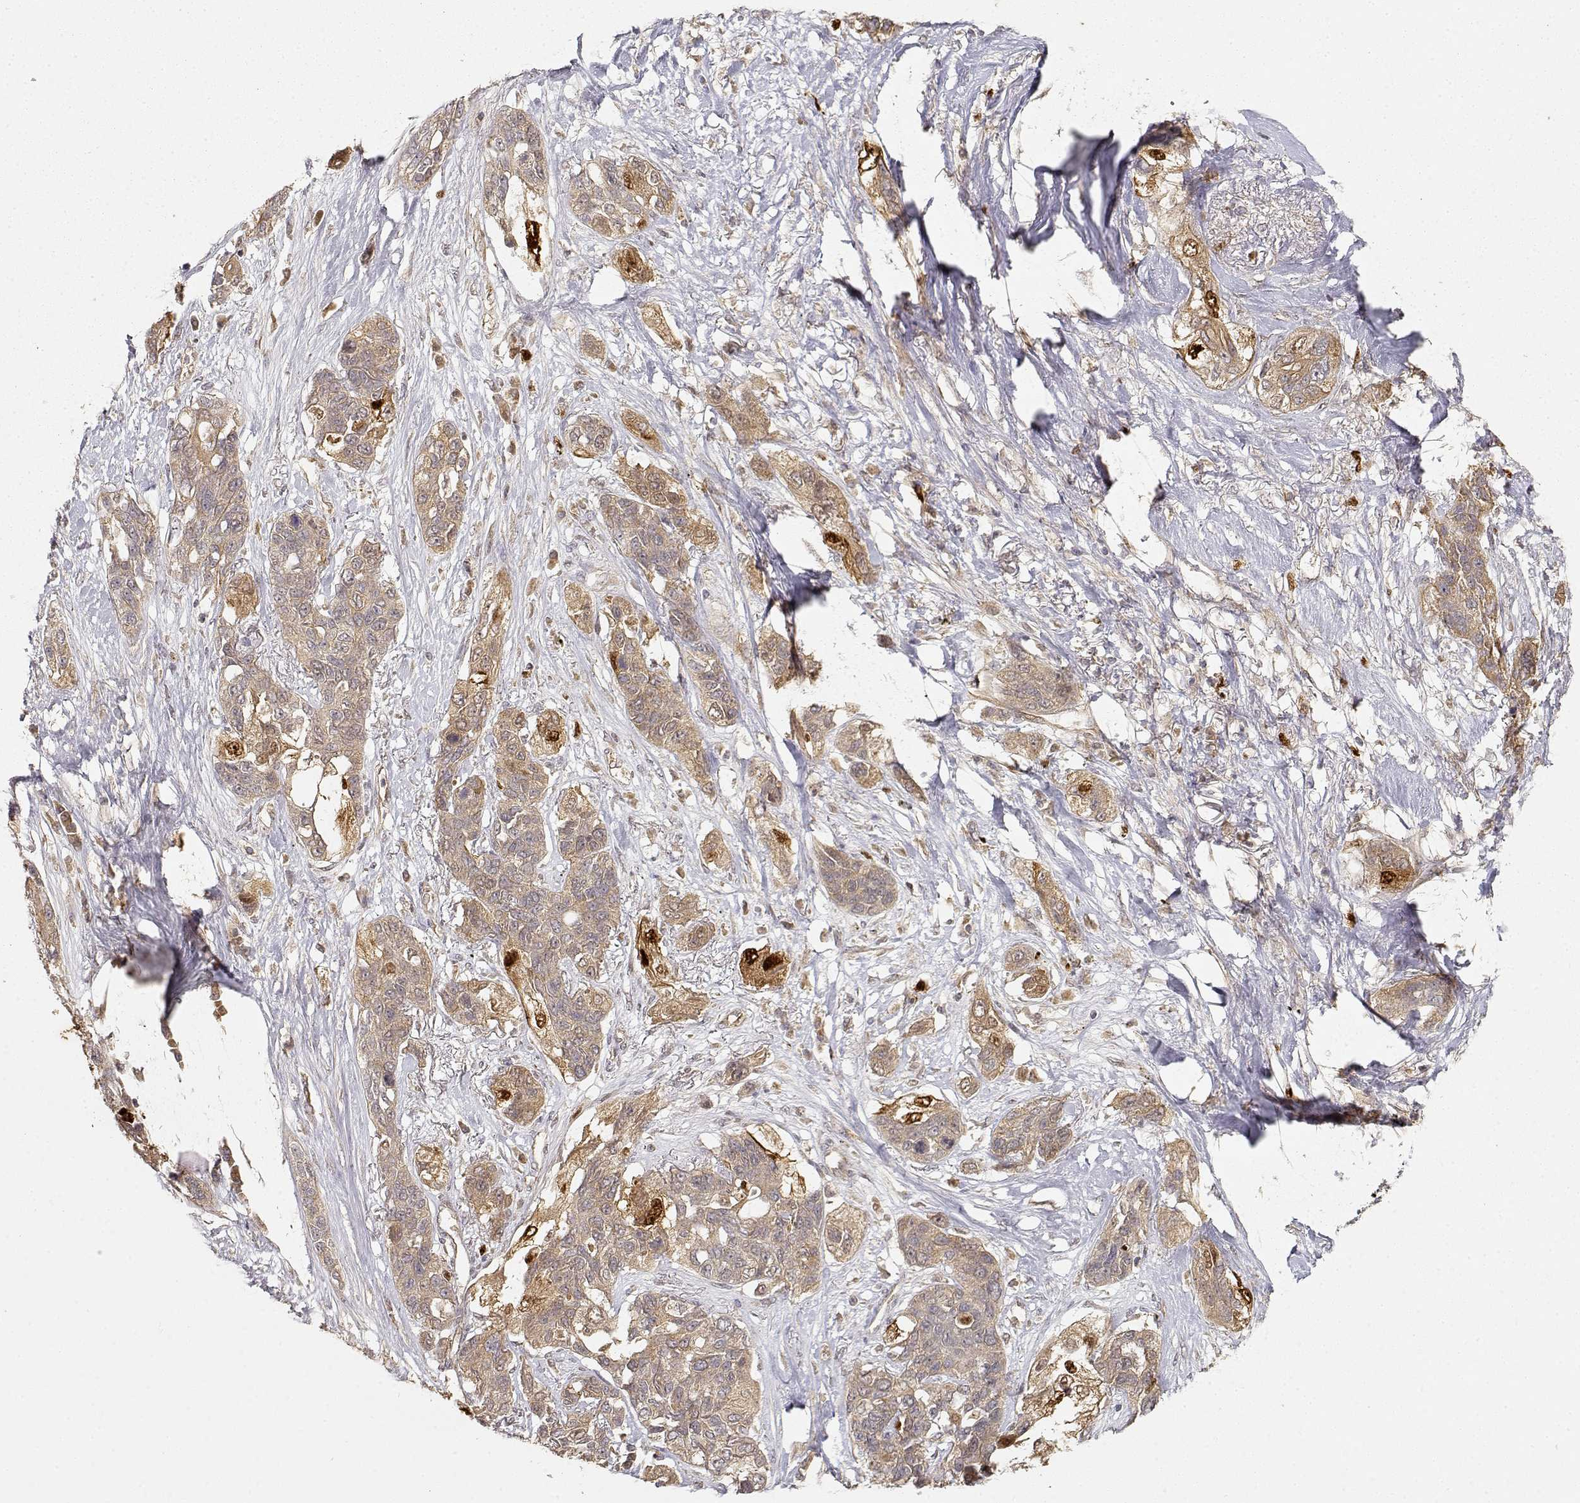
{"staining": {"intensity": "moderate", "quantity": ">75%", "location": "cytoplasmic/membranous"}, "tissue": "lung cancer", "cell_type": "Tumor cells", "image_type": "cancer", "snomed": [{"axis": "morphology", "description": "Squamous cell carcinoma, NOS"}, {"axis": "topography", "description": "Lung"}], "caption": "DAB (3,3'-diaminobenzidine) immunohistochemical staining of human lung squamous cell carcinoma reveals moderate cytoplasmic/membranous protein expression in about >75% of tumor cells.", "gene": "CDK5RAP2", "patient": {"sex": "female", "age": 70}}